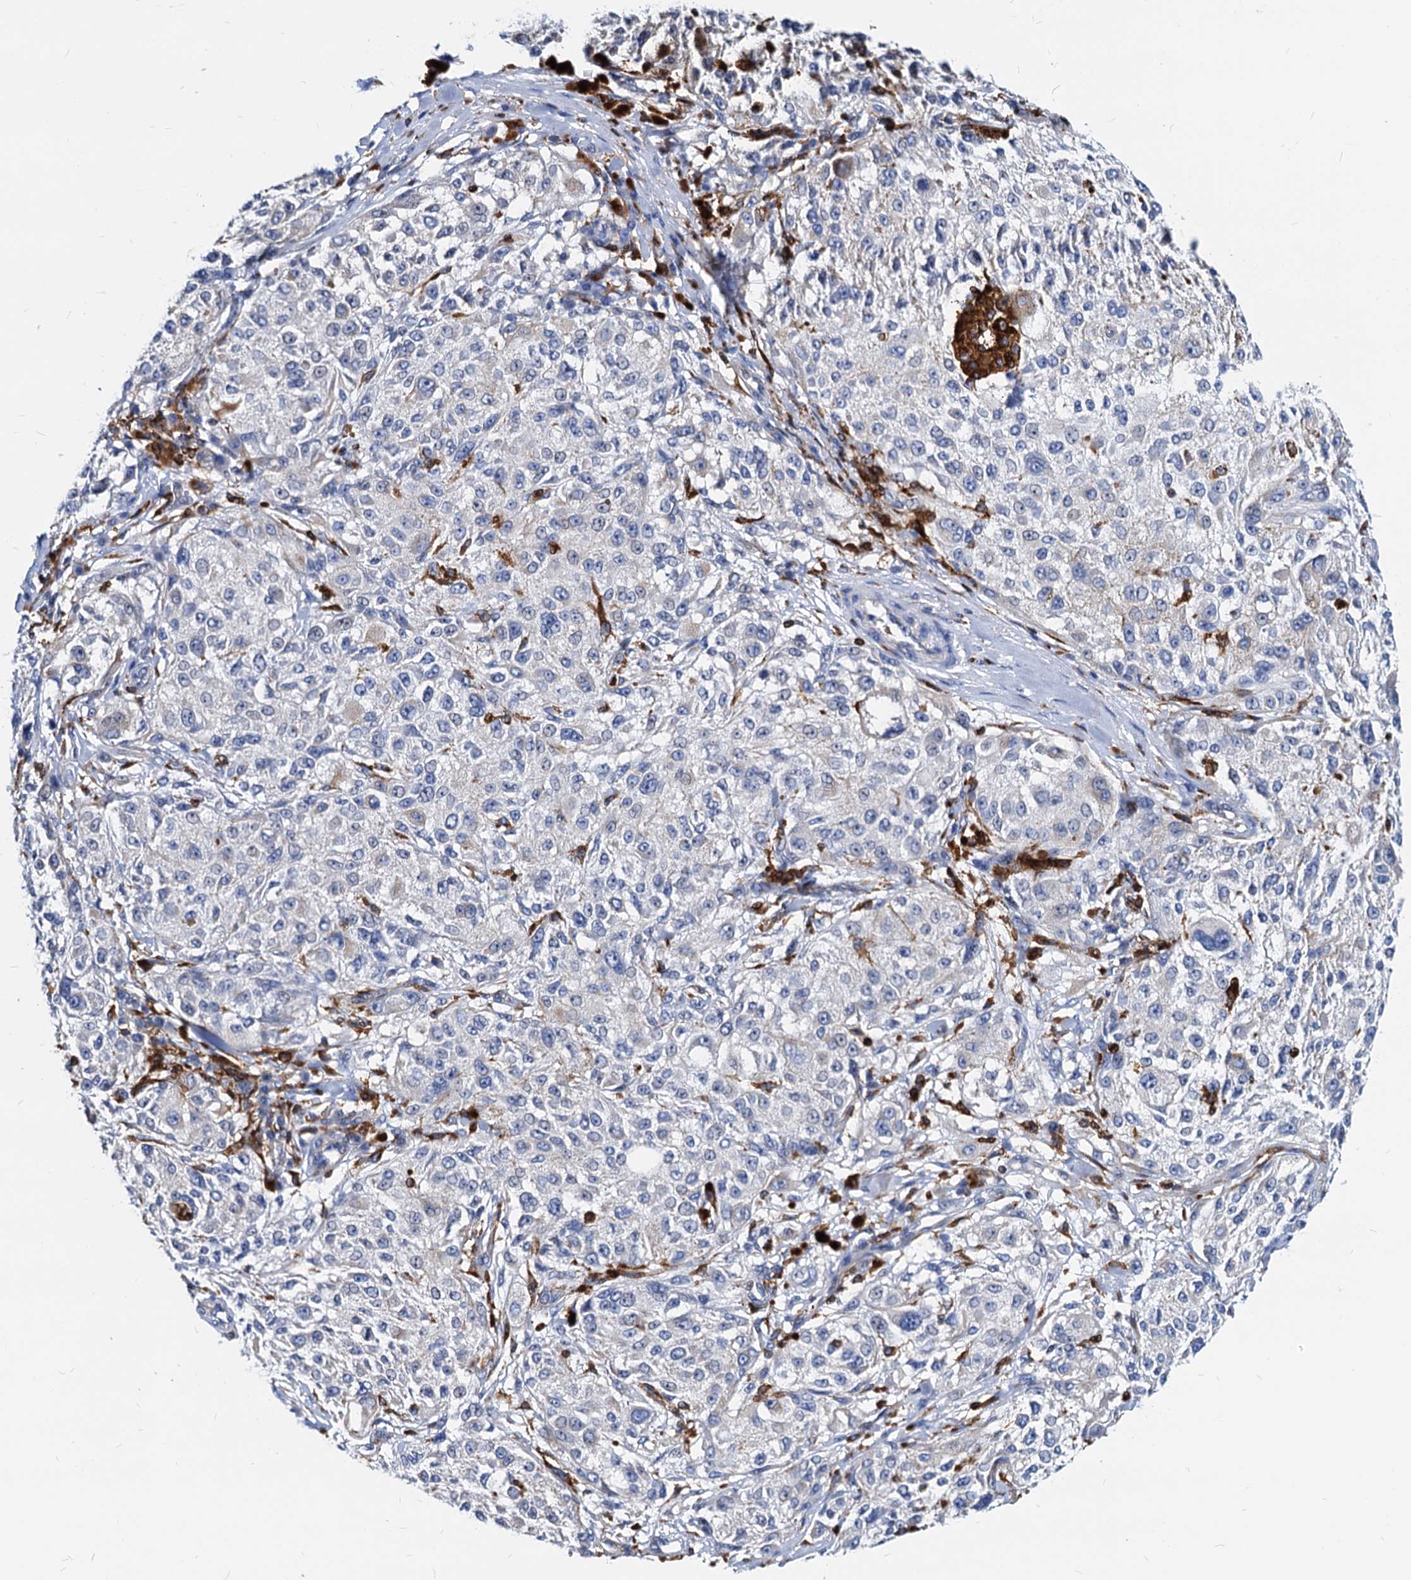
{"staining": {"intensity": "negative", "quantity": "none", "location": "none"}, "tissue": "melanoma", "cell_type": "Tumor cells", "image_type": "cancer", "snomed": [{"axis": "morphology", "description": "Necrosis, NOS"}, {"axis": "morphology", "description": "Malignant melanoma, NOS"}, {"axis": "topography", "description": "Skin"}], "caption": "High power microscopy image of an immunohistochemistry (IHC) photomicrograph of malignant melanoma, revealing no significant staining in tumor cells. Brightfield microscopy of immunohistochemistry (IHC) stained with DAB (3,3'-diaminobenzidine) (brown) and hematoxylin (blue), captured at high magnification.", "gene": "LCP2", "patient": {"sex": "female", "age": 87}}